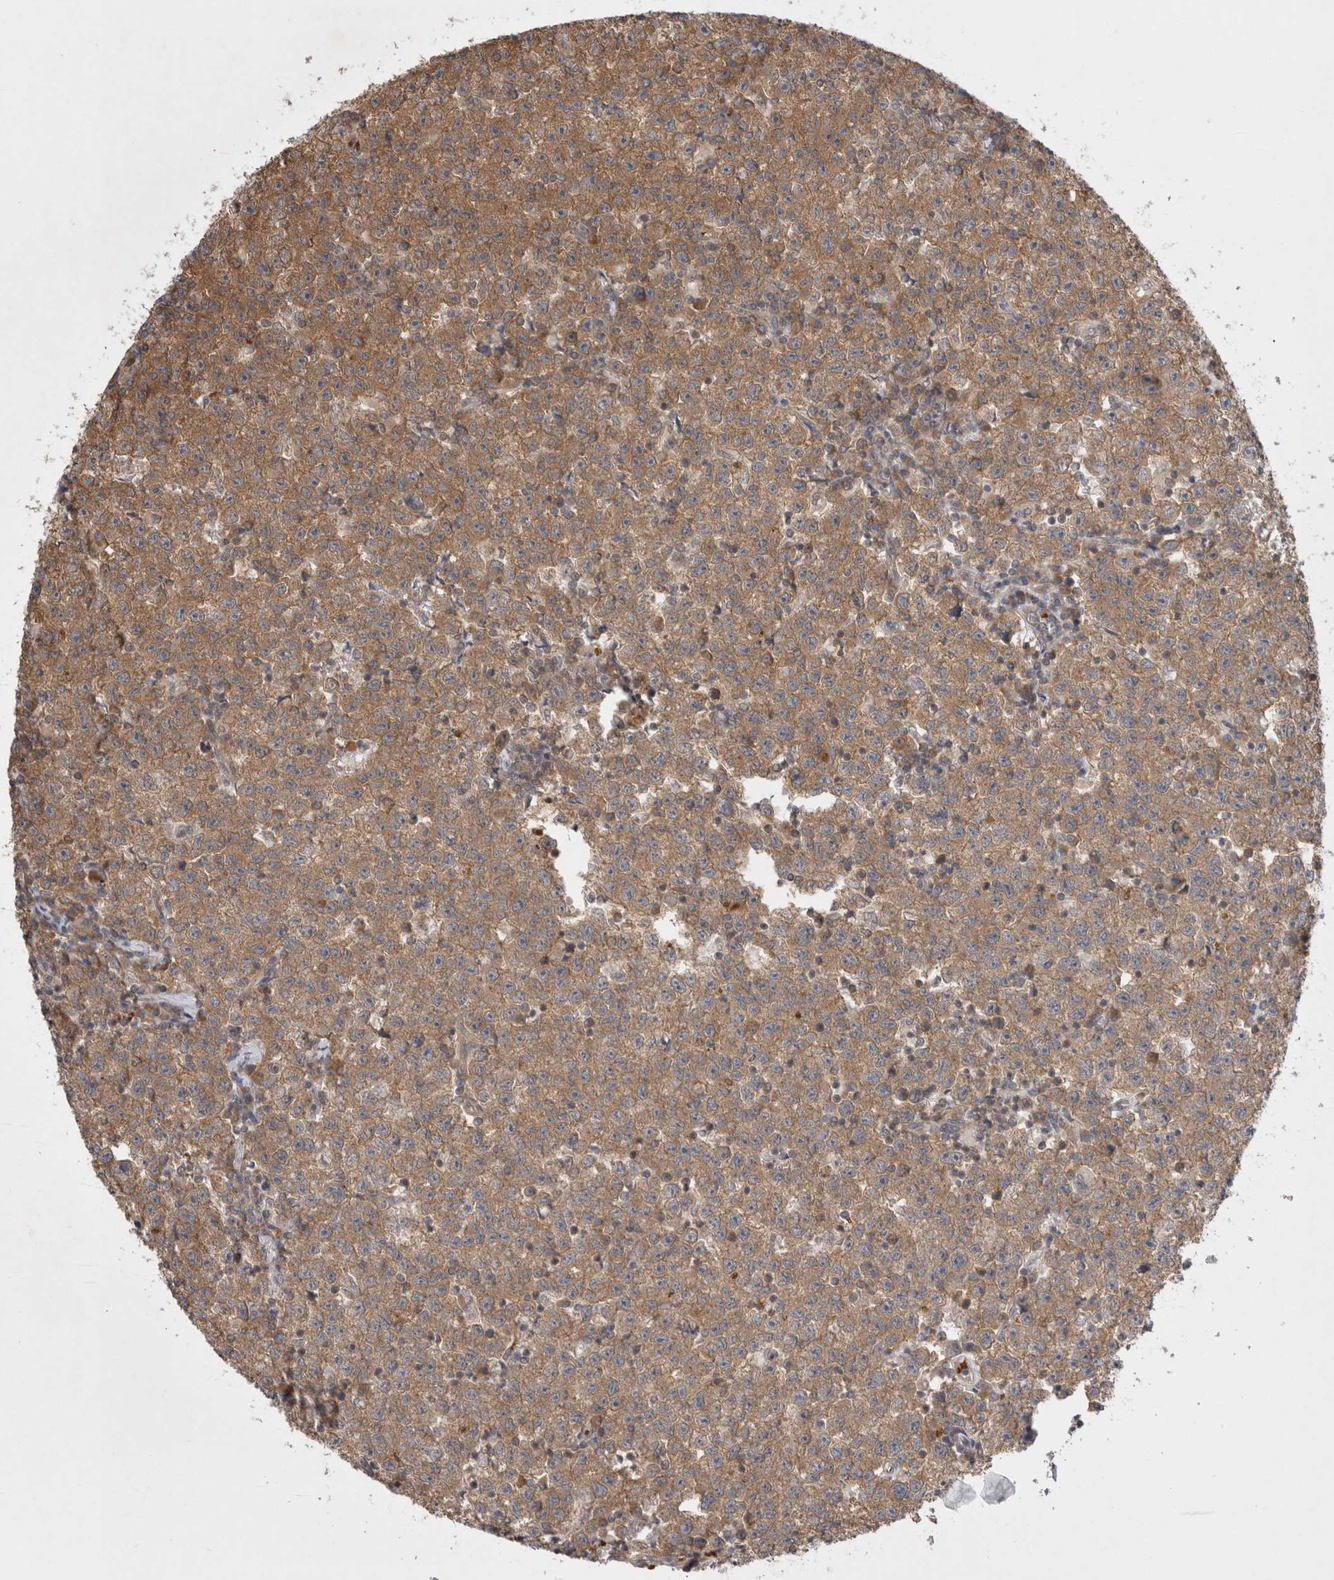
{"staining": {"intensity": "moderate", "quantity": ">75%", "location": "cytoplasmic/membranous"}, "tissue": "testis cancer", "cell_type": "Tumor cells", "image_type": "cancer", "snomed": [{"axis": "morphology", "description": "Seminoma, NOS"}, {"axis": "topography", "description": "Testis"}], "caption": "IHC of human testis seminoma demonstrates medium levels of moderate cytoplasmic/membranous positivity in approximately >75% of tumor cells.", "gene": "EIF3E", "patient": {"sex": "male", "age": 22}}